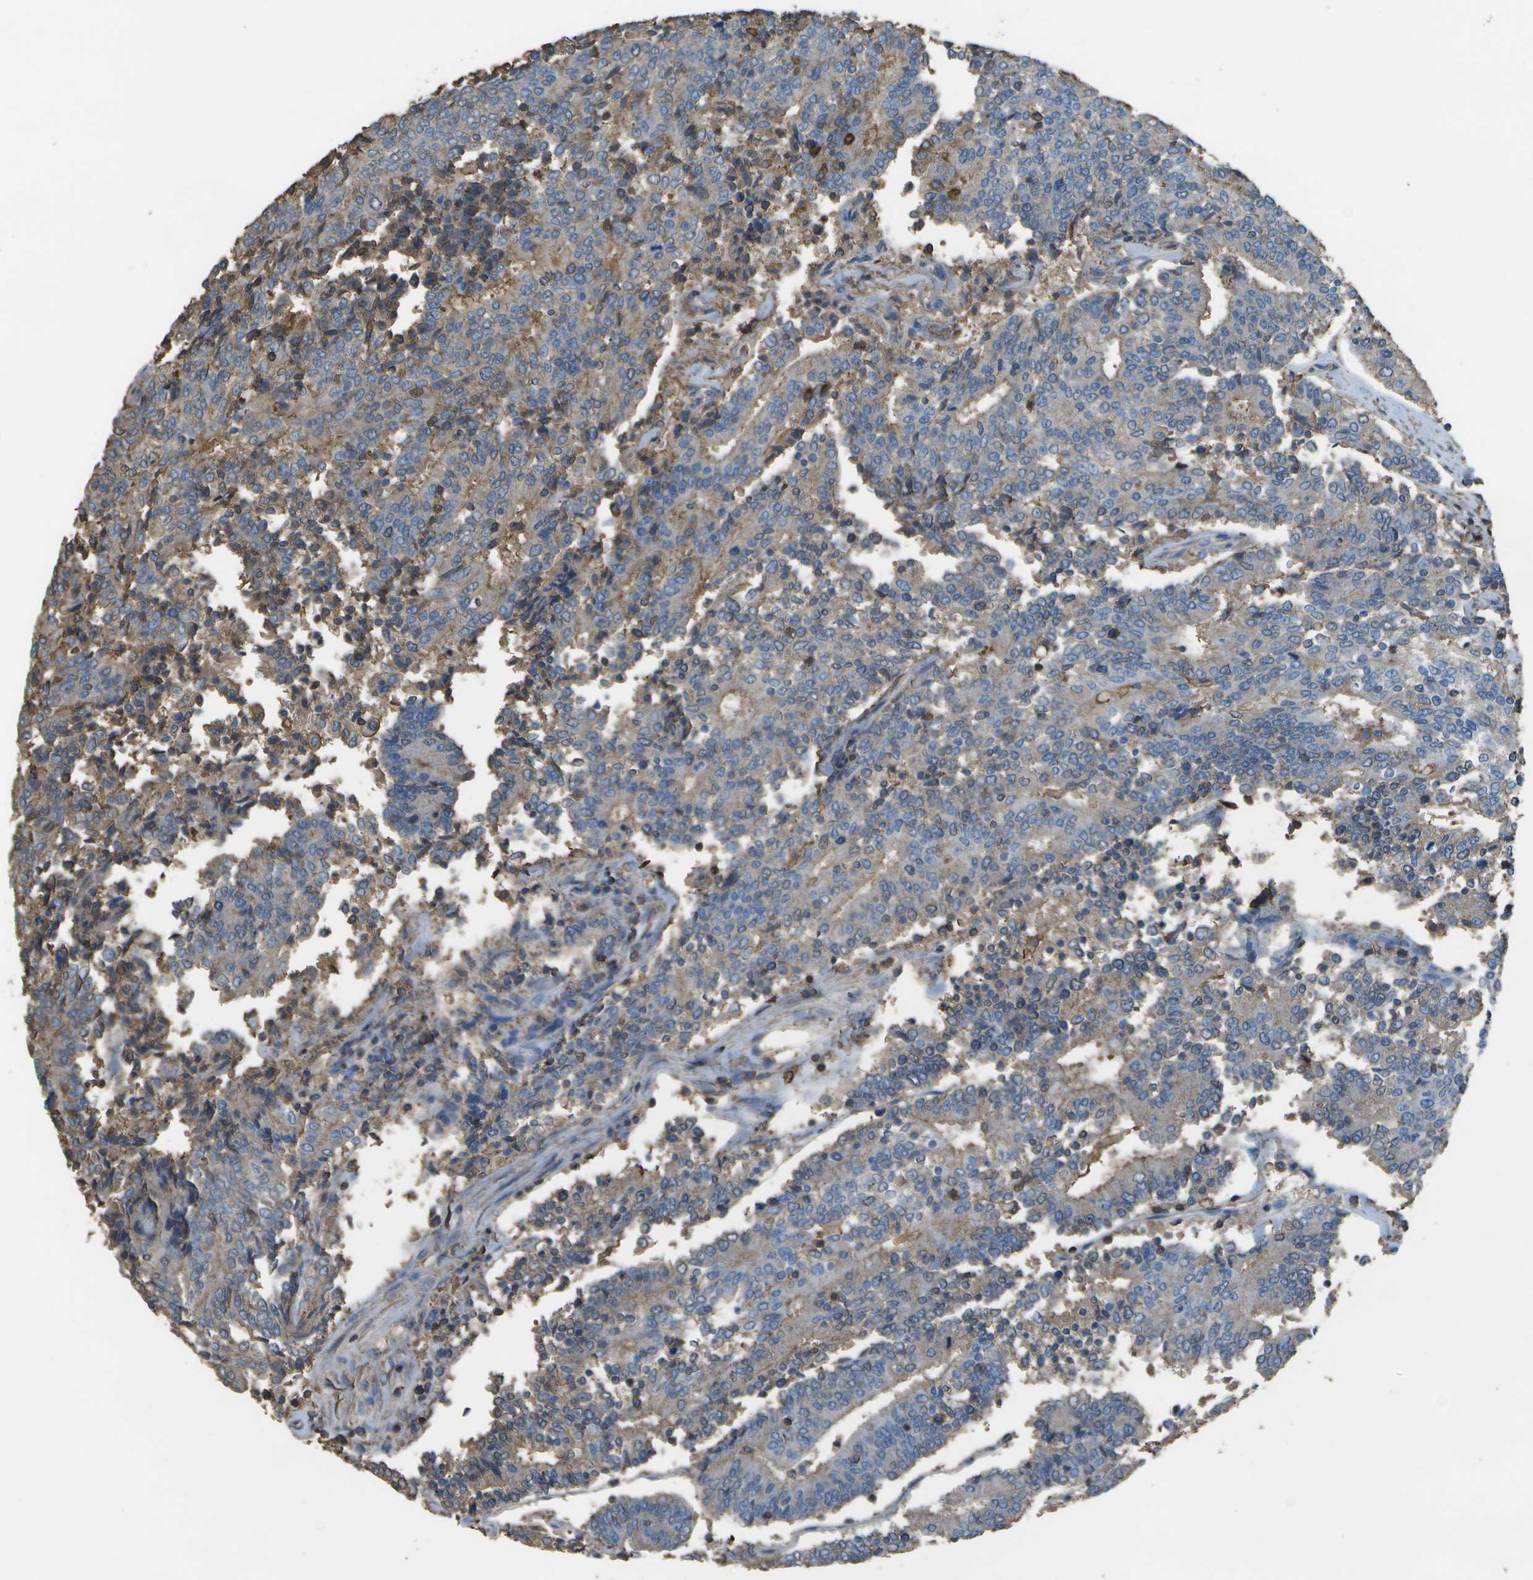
{"staining": {"intensity": "moderate", "quantity": "25%-75%", "location": "cytoplasmic/membranous"}, "tissue": "prostate cancer", "cell_type": "Tumor cells", "image_type": "cancer", "snomed": [{"axis": "morphology", "description": "Normal tissue, NOS"}, {"axis": "morphology", "description": "Adenocarcinoma, High grade"}, {"axis": "topography", "description": "Prostate"}, {"axis": "topography", "description": "Seminal veicle"}], "caption": "This micrograph shows prostate cancer stained with IHC to label a protein in brown. The cytoplasmic/membranous of tumor cells show moderate positivity for the protein. Nuclei are counter-stained blue.", "gene": "CYP4F11", "patient": {"sex": "male", "age": 55}}